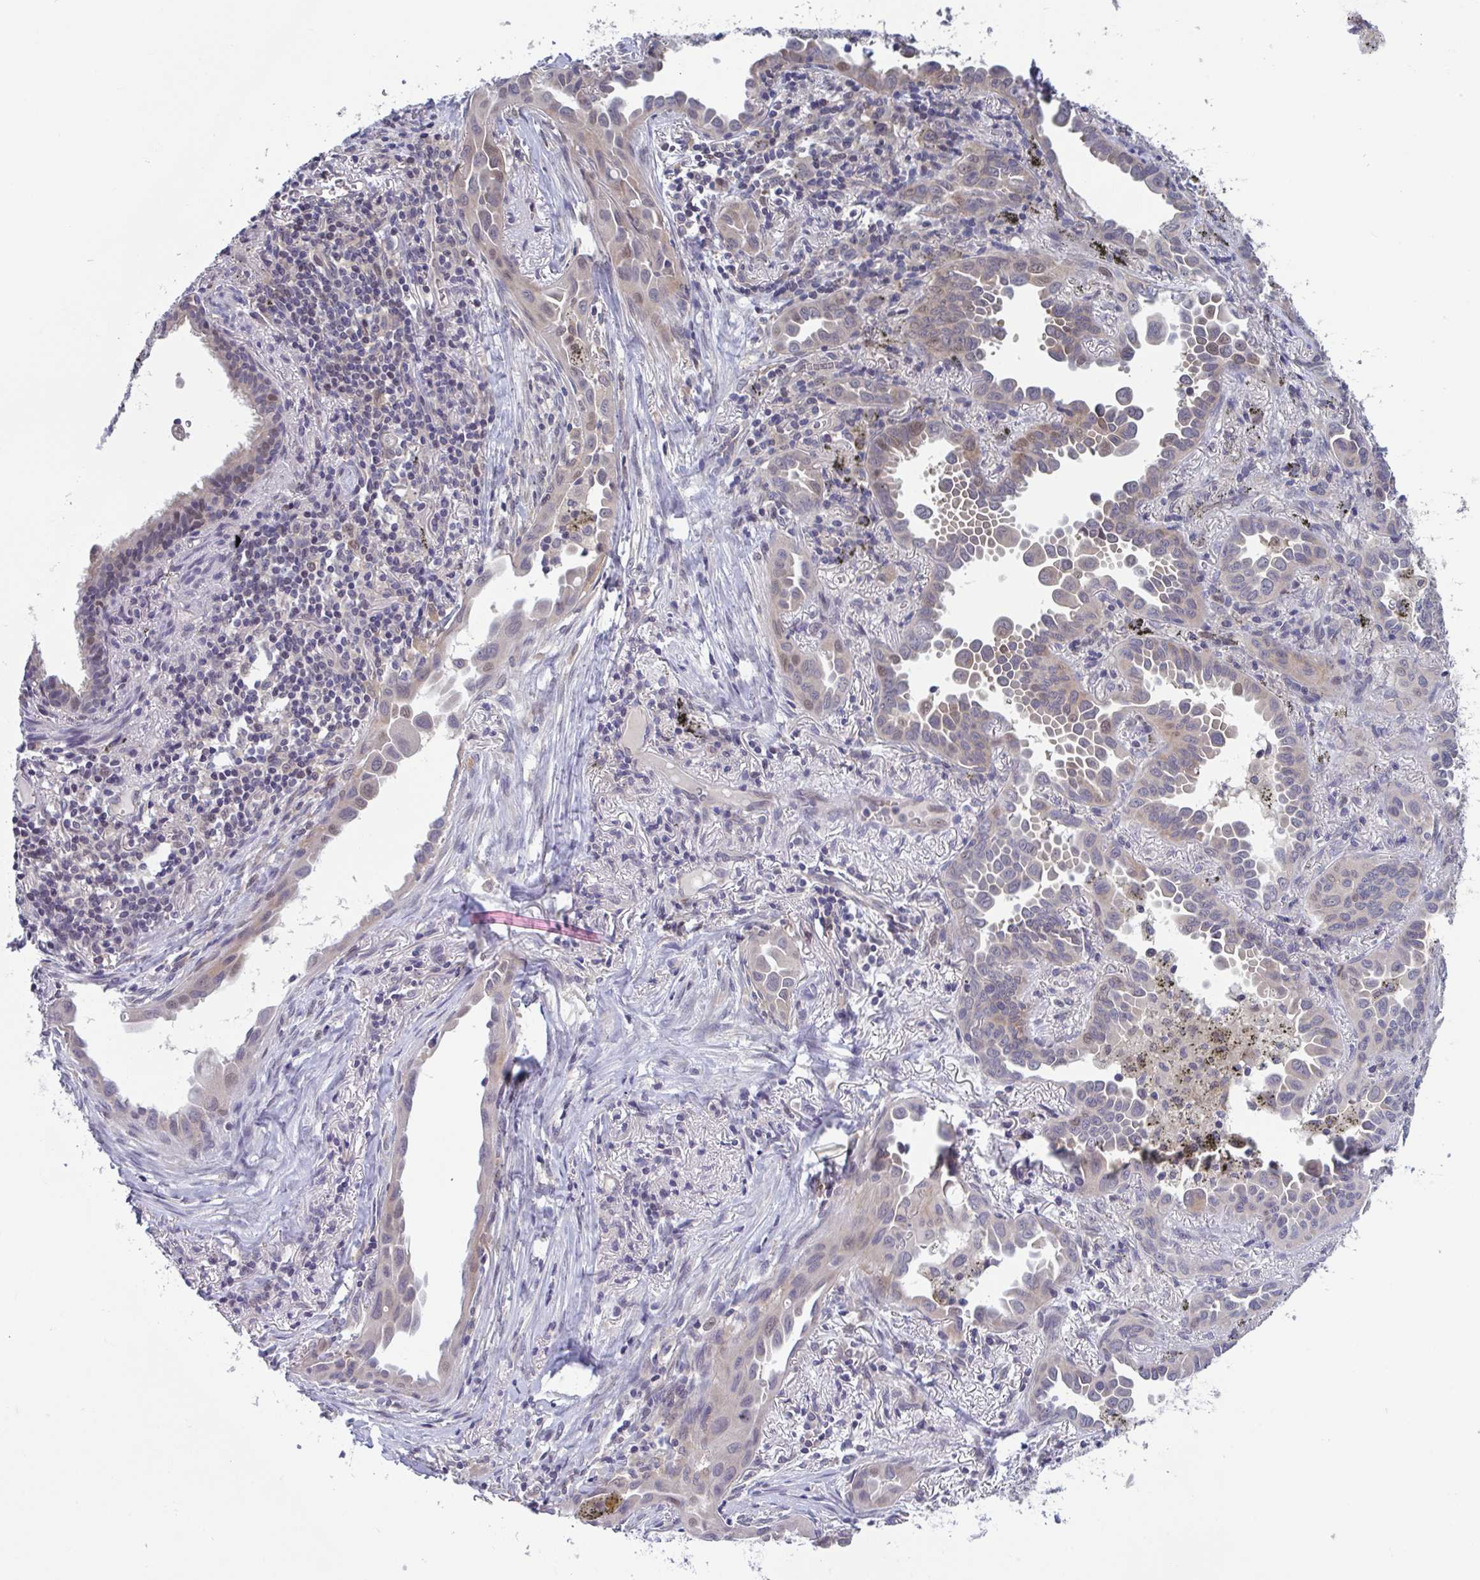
{"staining": {"intensity": "moderate", "quantity": "25%-75%", "location": "cytoplasmic/membranous"}, "tissue": "lung cancer", "cell_type": "Tumor cells", "image_type": "cancer", "snomed": [{"axis": "morphology", "description": "Adenocarcinoma, NOS"}, {"axis": "topography", "description": "Lung"}], "caption": "Adenocarcinoma (lung) stained for a protein (brown) displays moderate cytoplasmic/membranous positive staining in about 25%-75% of tumor cells.", "gene": "RIOK1", "patient": {"sex": "male", "age": 68}}